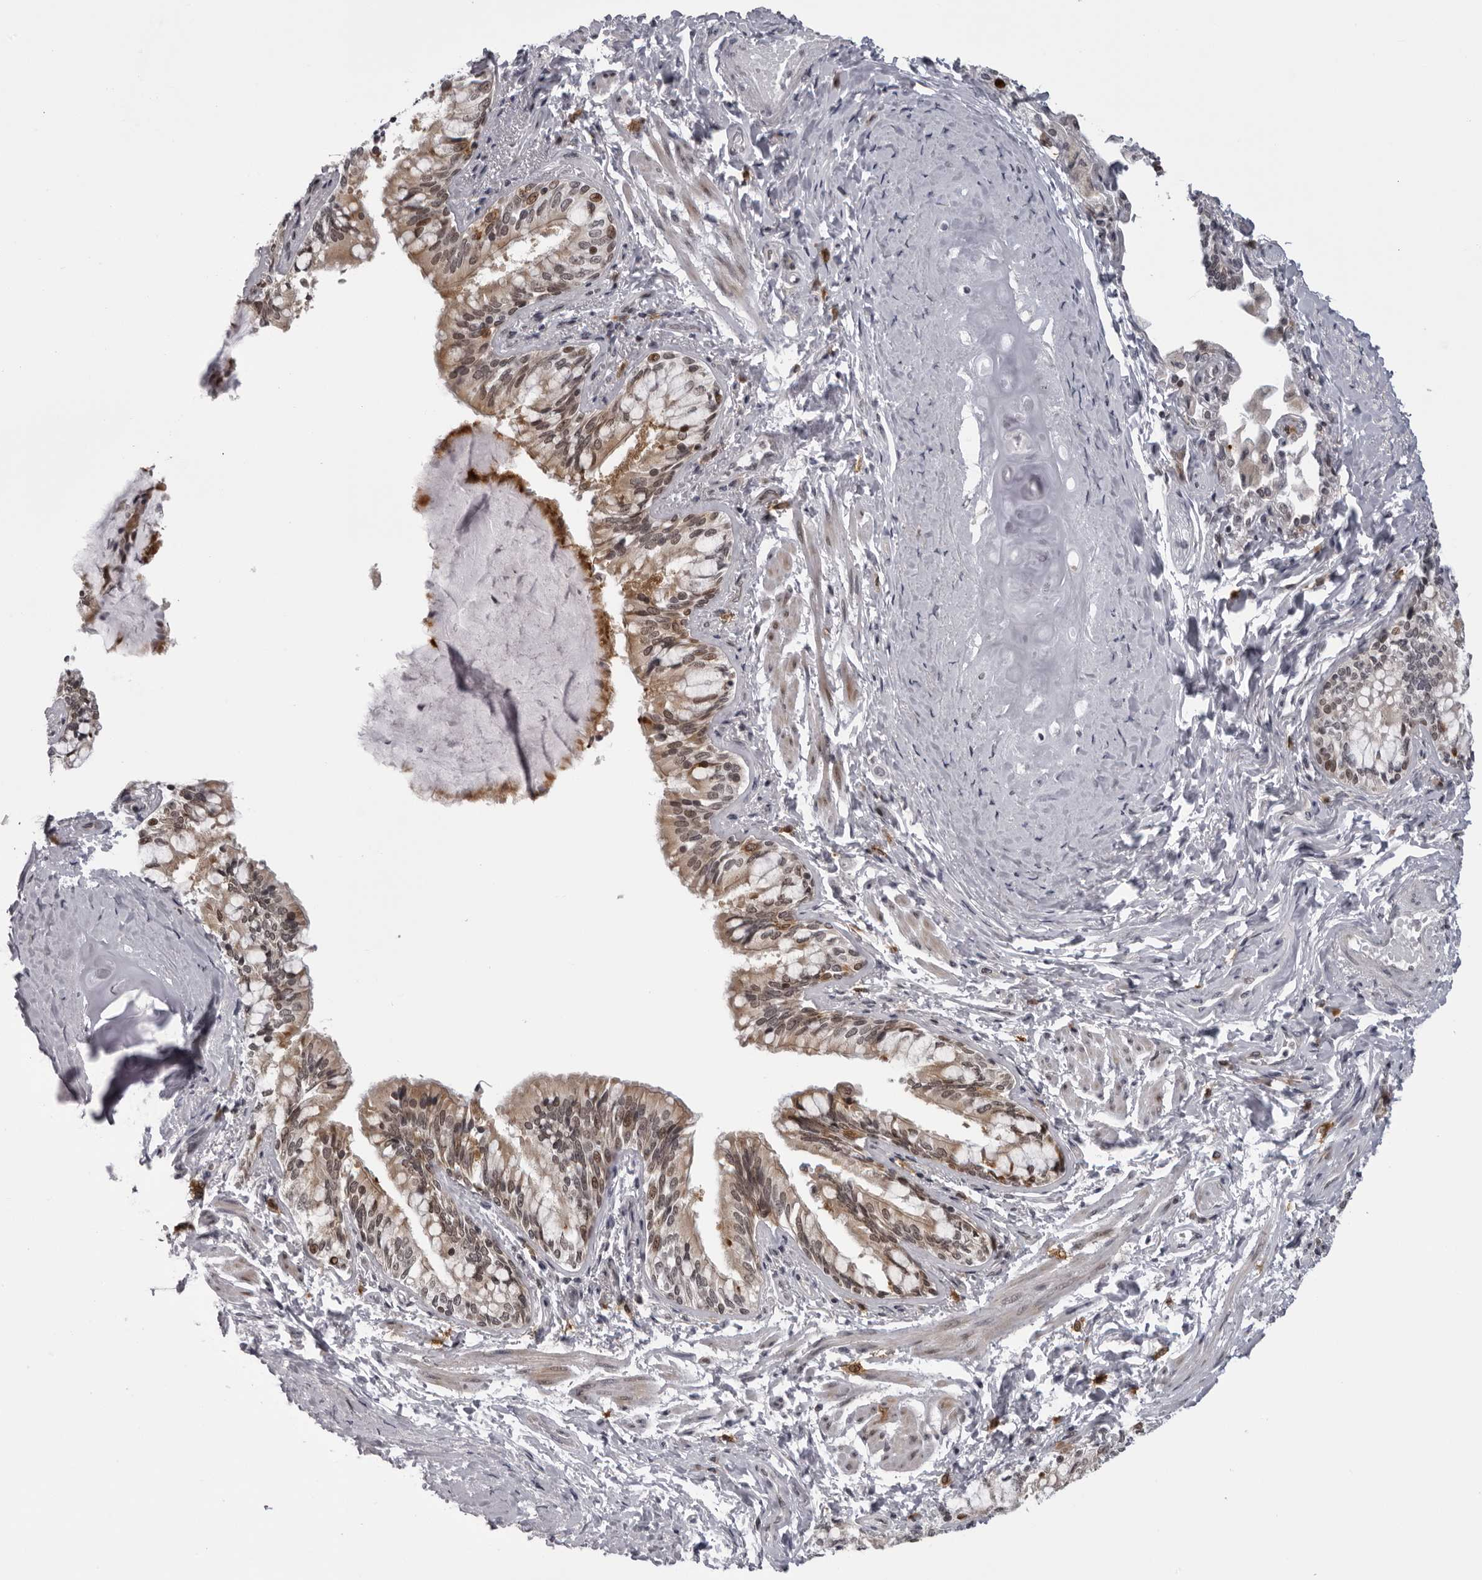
{"staining": {"intensity": "strong", "quantity": "25%-75%", "location": "cytoplasmic/membranous"}, "tissue": "bronchus", "cell_type": "Respiratory epithelial cells", "image_type": "normal", "snomed": [{"axis": "morphology", "description": "Normal tissue, NOS"}, {"axis": "morphology", "description": "Inflammation, NOS"}, {"axis": "topography", "description": "Bronchus"}, {"axis": "topography", "description": "Lung"}], "caption": "High-power microscopy captured an immunohistochemistry photomicrograph of normal bronchus, revealing strong cytoplasmic/membranous positivity in about 25%-75% of respiratory epithelial cells.", "gene": "GCSAML", "patient": {"sex": "female", "age": 46}}